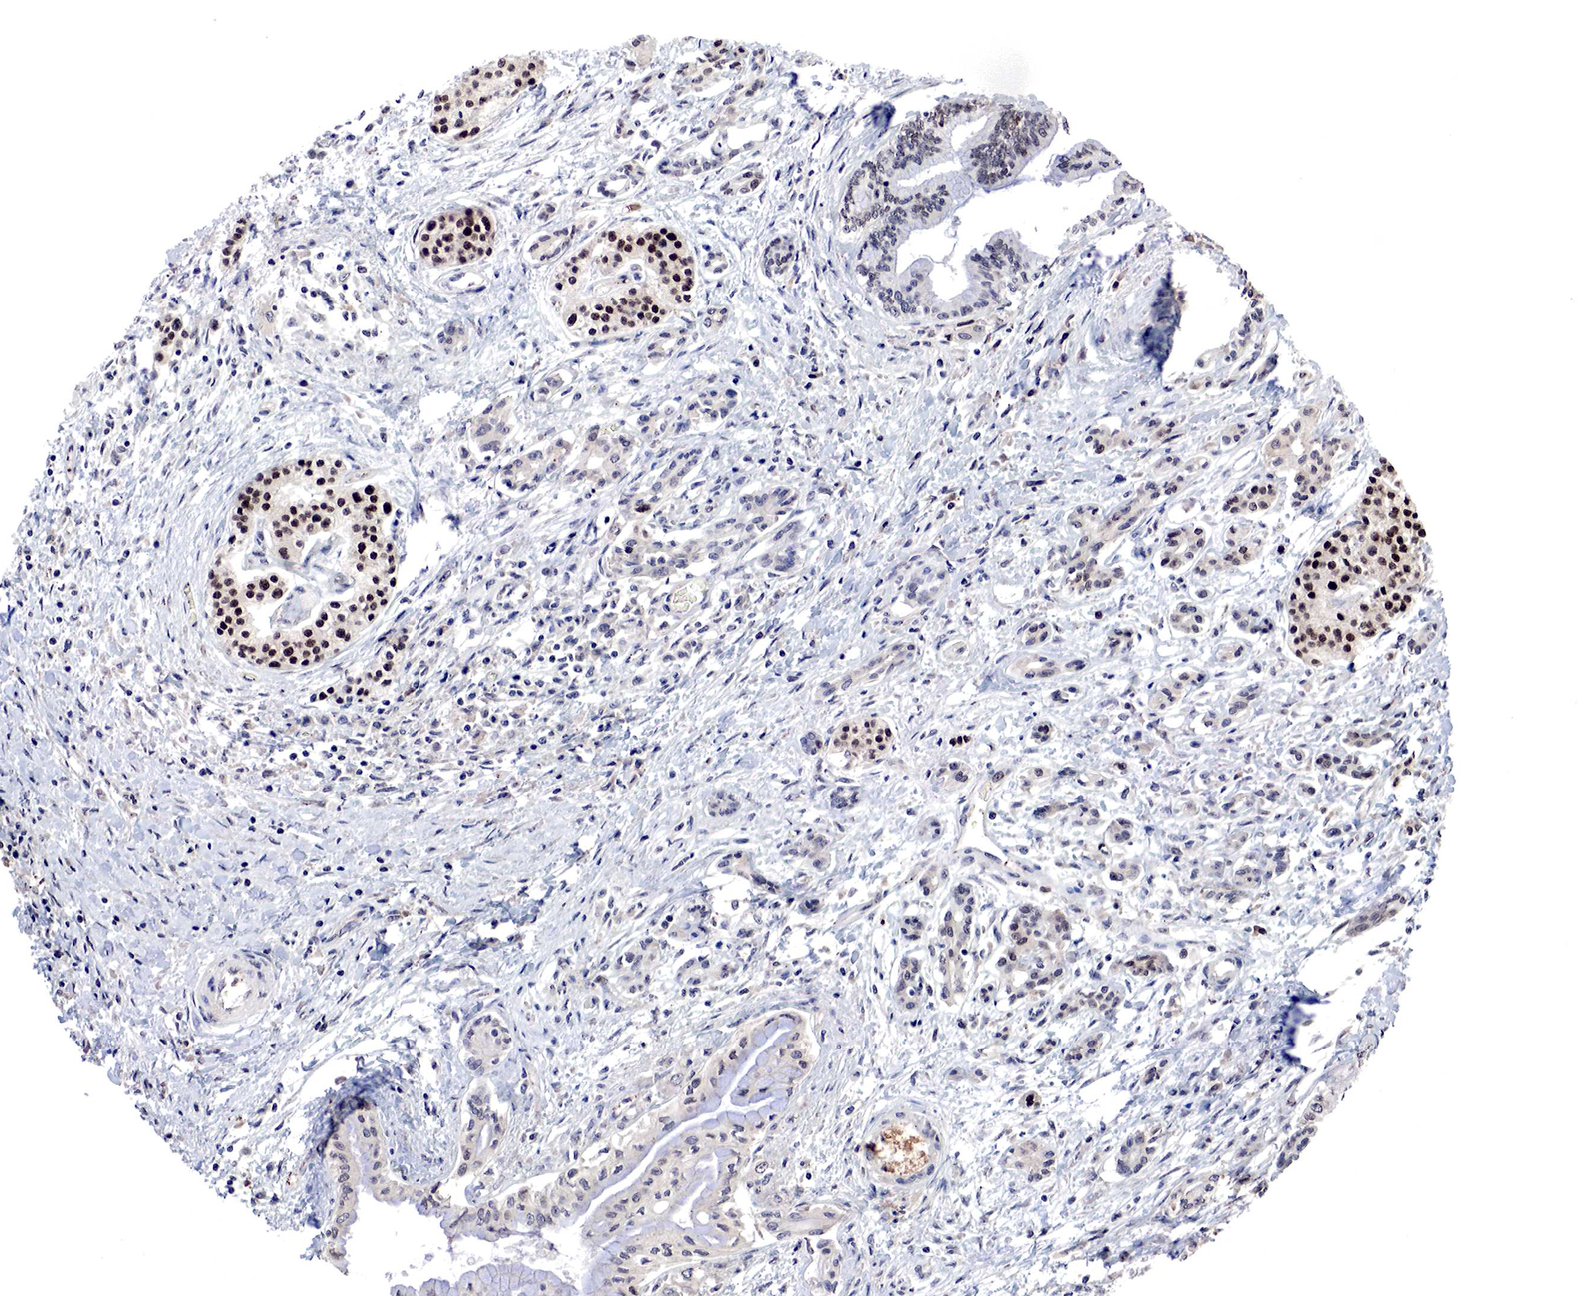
{"staining": {"intensity": "weak", "quantity": "<25%", "location": "cytoplasmic/membranous"}, "tissue": "pancreatic cancer", "cell_type": "Tumor cells", "image_type": "cancer", "snomed": [{"axis": "morphology", "description": "Adenocarcinoma, NOS"}, {"axis": "topography", "description": "Pancreas"}], "caption": "Adenocarcinoma (pancreatic) was stained to show a protein in brown. There is no significant positivity in tumor cells. Brightfield microscopy of immunohistochemistry (IHC) stained with DAB (3,3'-diaminobenzidine) (brown) and hematoxylin (blue), captured at high magnification.", "gene": "DACH2", "patient": {"sex": "female", "age": 64}}